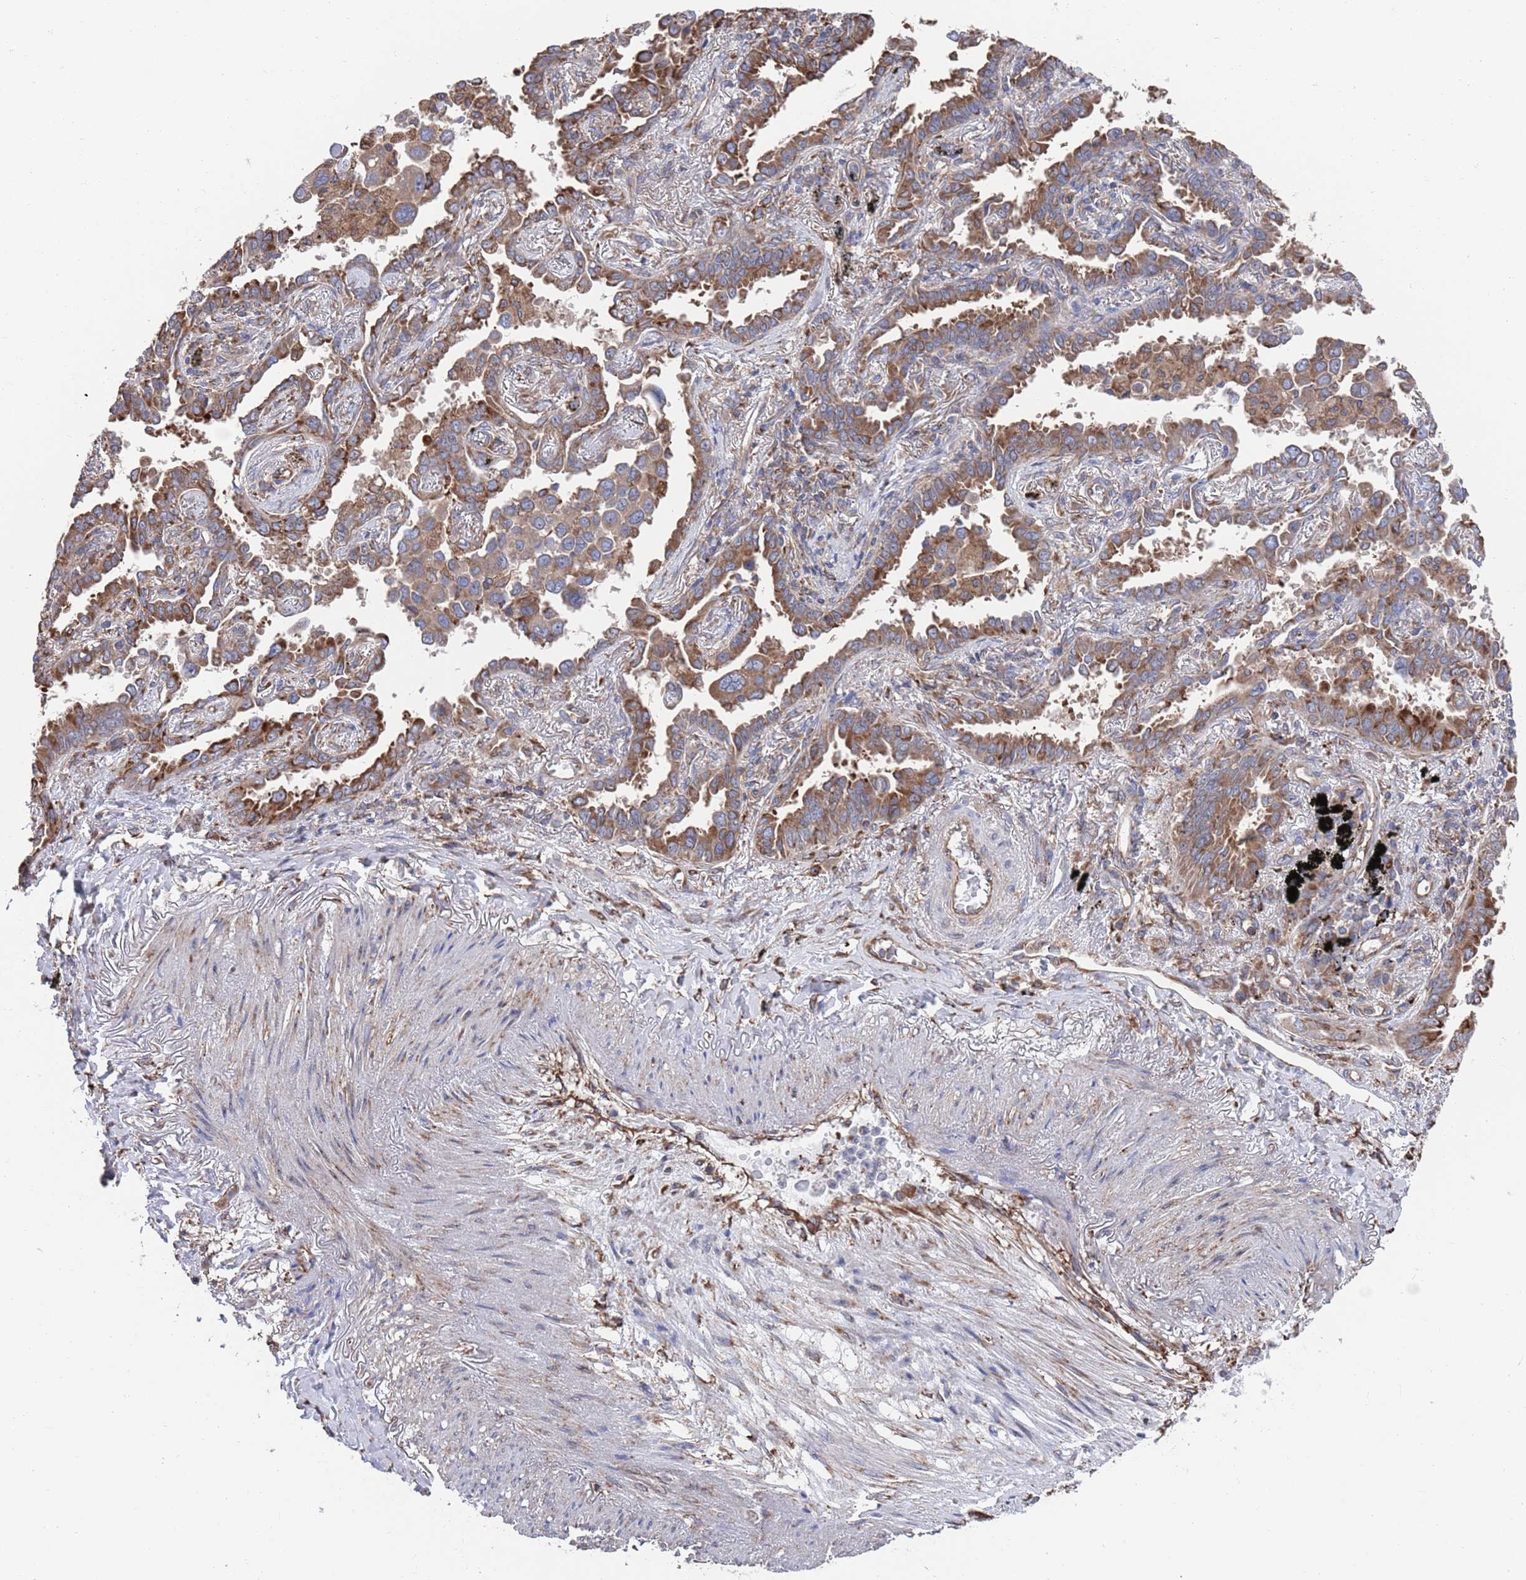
{"staining": {"intensity": "moderate", "quantity": ">75%", "location": "cytoplasmic/membranous"}, "tissue": "lung cancer", "cell_type": "Tumor cells", "image_type": "cancer", "snomed": [{"axis": "morphology", "description": "Adenocarcinoma, NOS"}, {"axis": "topography", "description": "Lung"}], "caption": "Lung cancer stained for a protein exhibits moderate cytoplasmic/membranous positivity in tumor cells.", "gene": "GID8", "patient": {"sex": "male", "age": 67}}